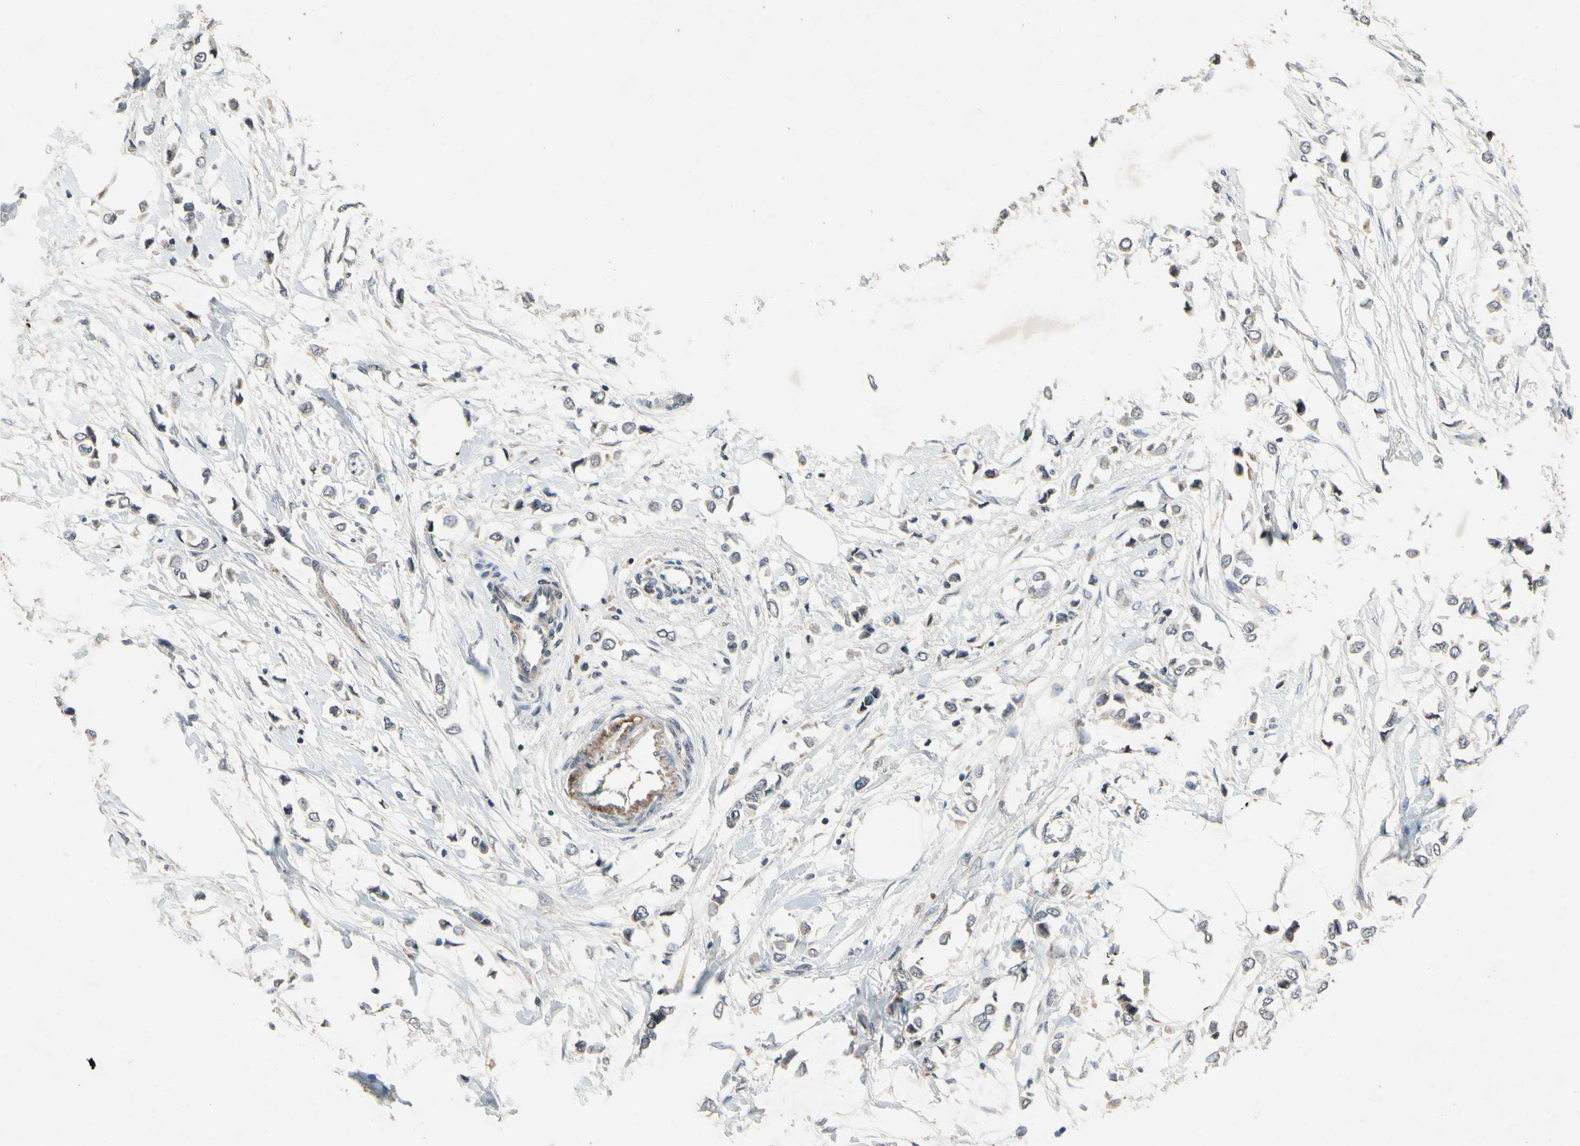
{"staining": {"intensity": "weak", "quantity": "<25%", "location": "cytoplasmic/membranous"}, "tissue": "breast cancer", "cell_type": "Tumor cells", "image_type": "cancer", "snomed": [{"axis": "morphology", "description": "Lobular carcinoma"}, {"axis": "topography", "description": "Breast"}], "caption": "Immunohistochemistry photomicrograph of breast cancer stained for a protein (brown), which shows no expression in tumor cells.", "gene": "DPY19L3", "patient": {"sex": "female", "age": 51}}